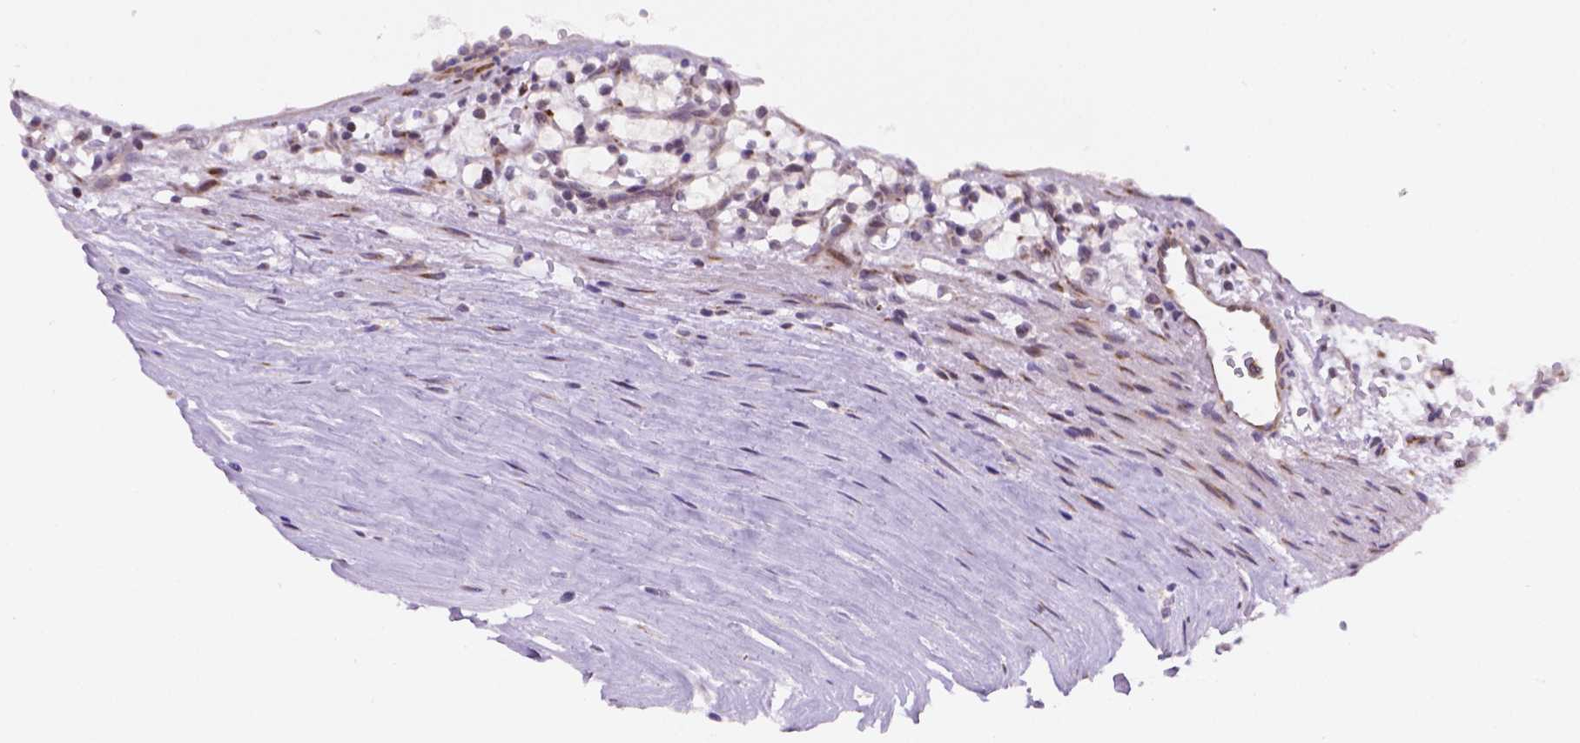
{"staining": {"intensity": "weak", "quantity": "<25%", "location": "cytoplasmic/membranous"}, "tissue": "renal cancer", "cell_type": "Tumor cells", "image_type": "cancer", "snomed": [{"axis": "morphology", "description": "Adenocarcinoma, NOS"}, {"axis": "topography", "description": "Kidney"}], "caption": "IHC histopathology image of human renal cancer stained for a protein (brown), which displays no staining in tumor cells.", "gene": "FNIP1", "patient": {"sex": "female", "age": 64}}